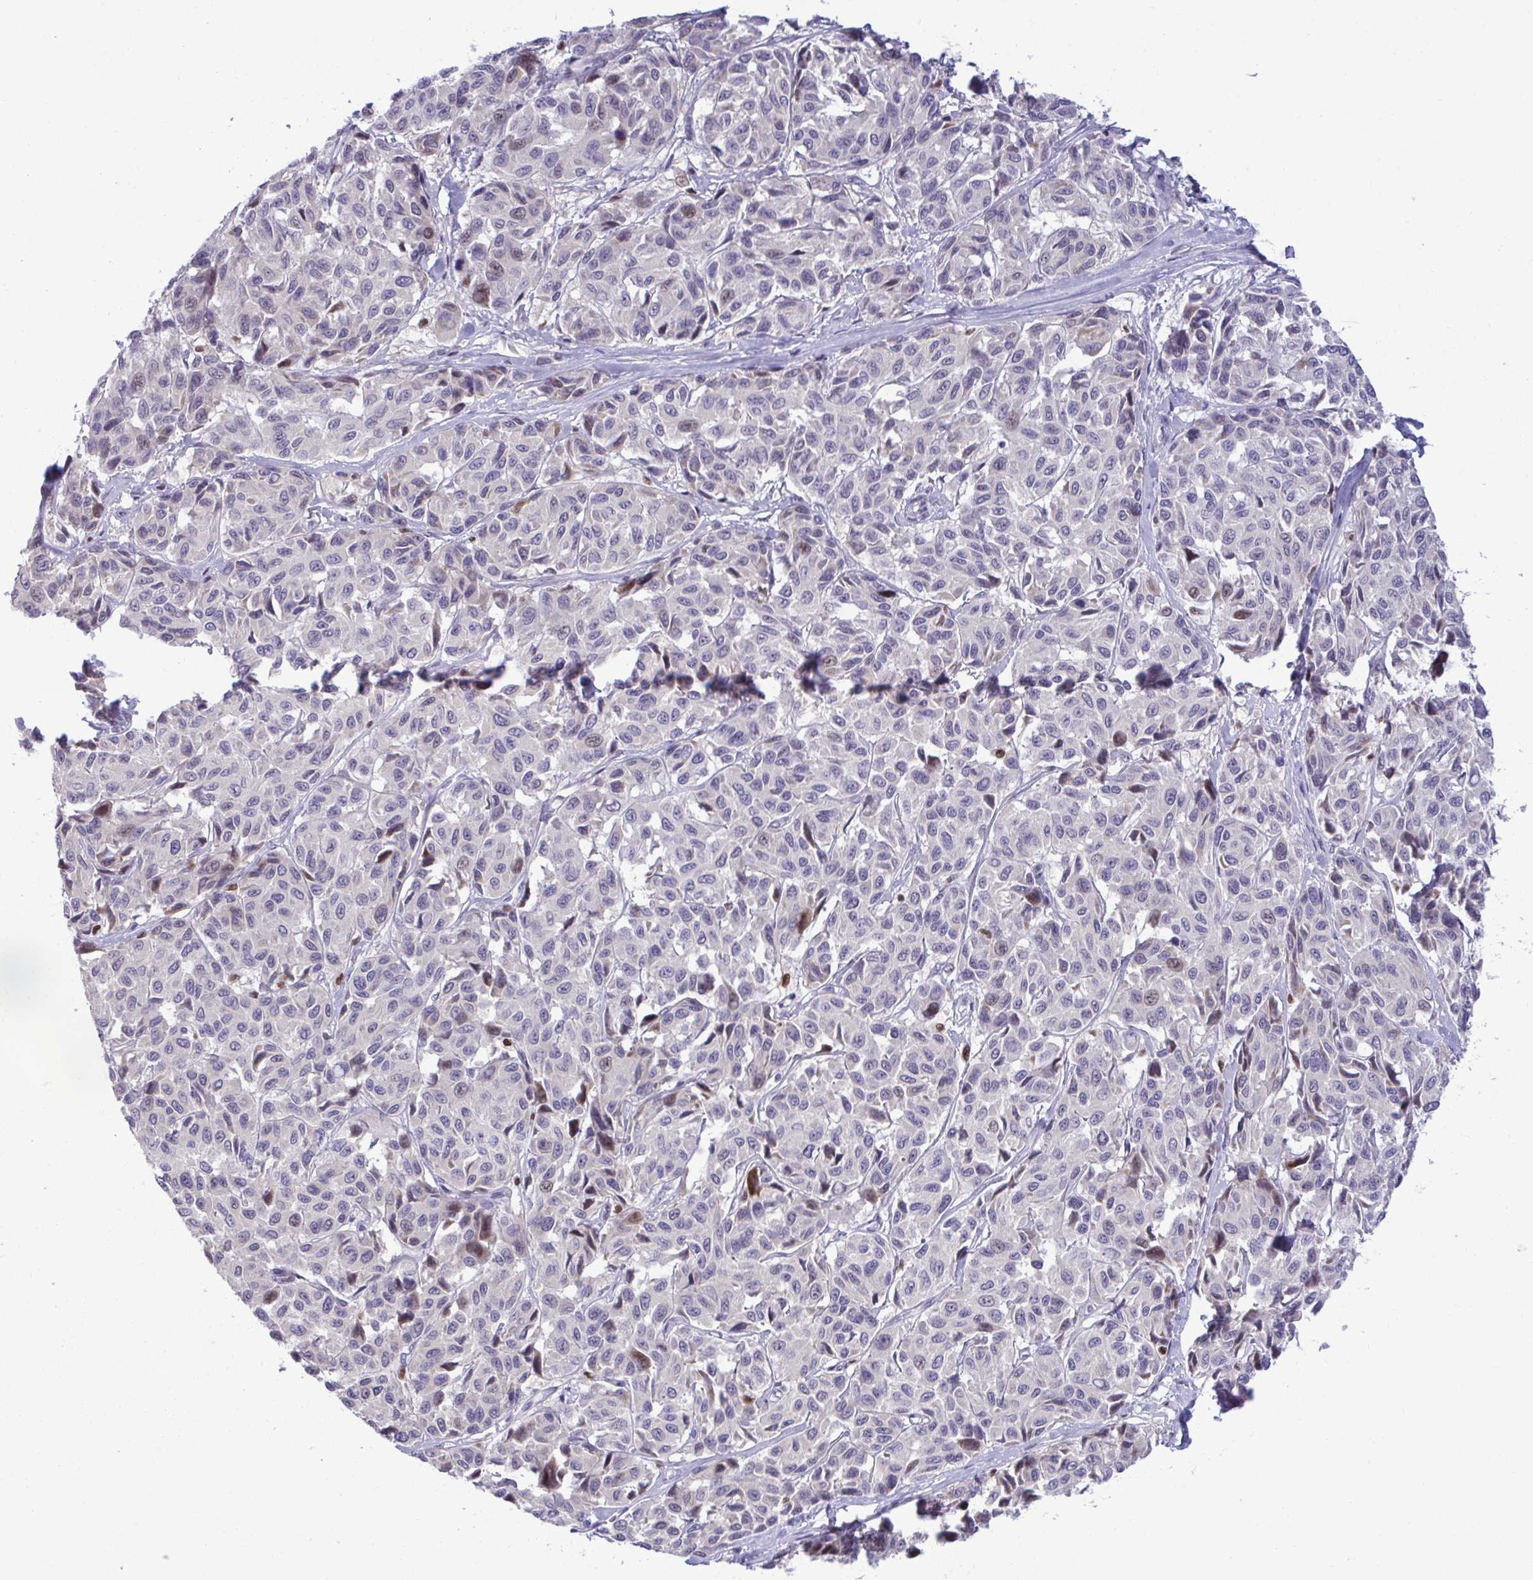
{"staining": {"intensity": "weak", "quantity": "<25%", "location": "nuclear"}, "tissue": "melanoma", "cell_type": "Tumor cells", "image_type": "cancer", "snomed": [{"axis": "morphology", "description": "Malignant melanoma, NOS"}, {"axis": "topography", "description": "Skin"}], "caption": "This is an immunohistochemistry image of malignant melanoma. There is no expression in tumor cells.", "gene": "EPOP", "patient": {"sex": "female", "age": 66}}